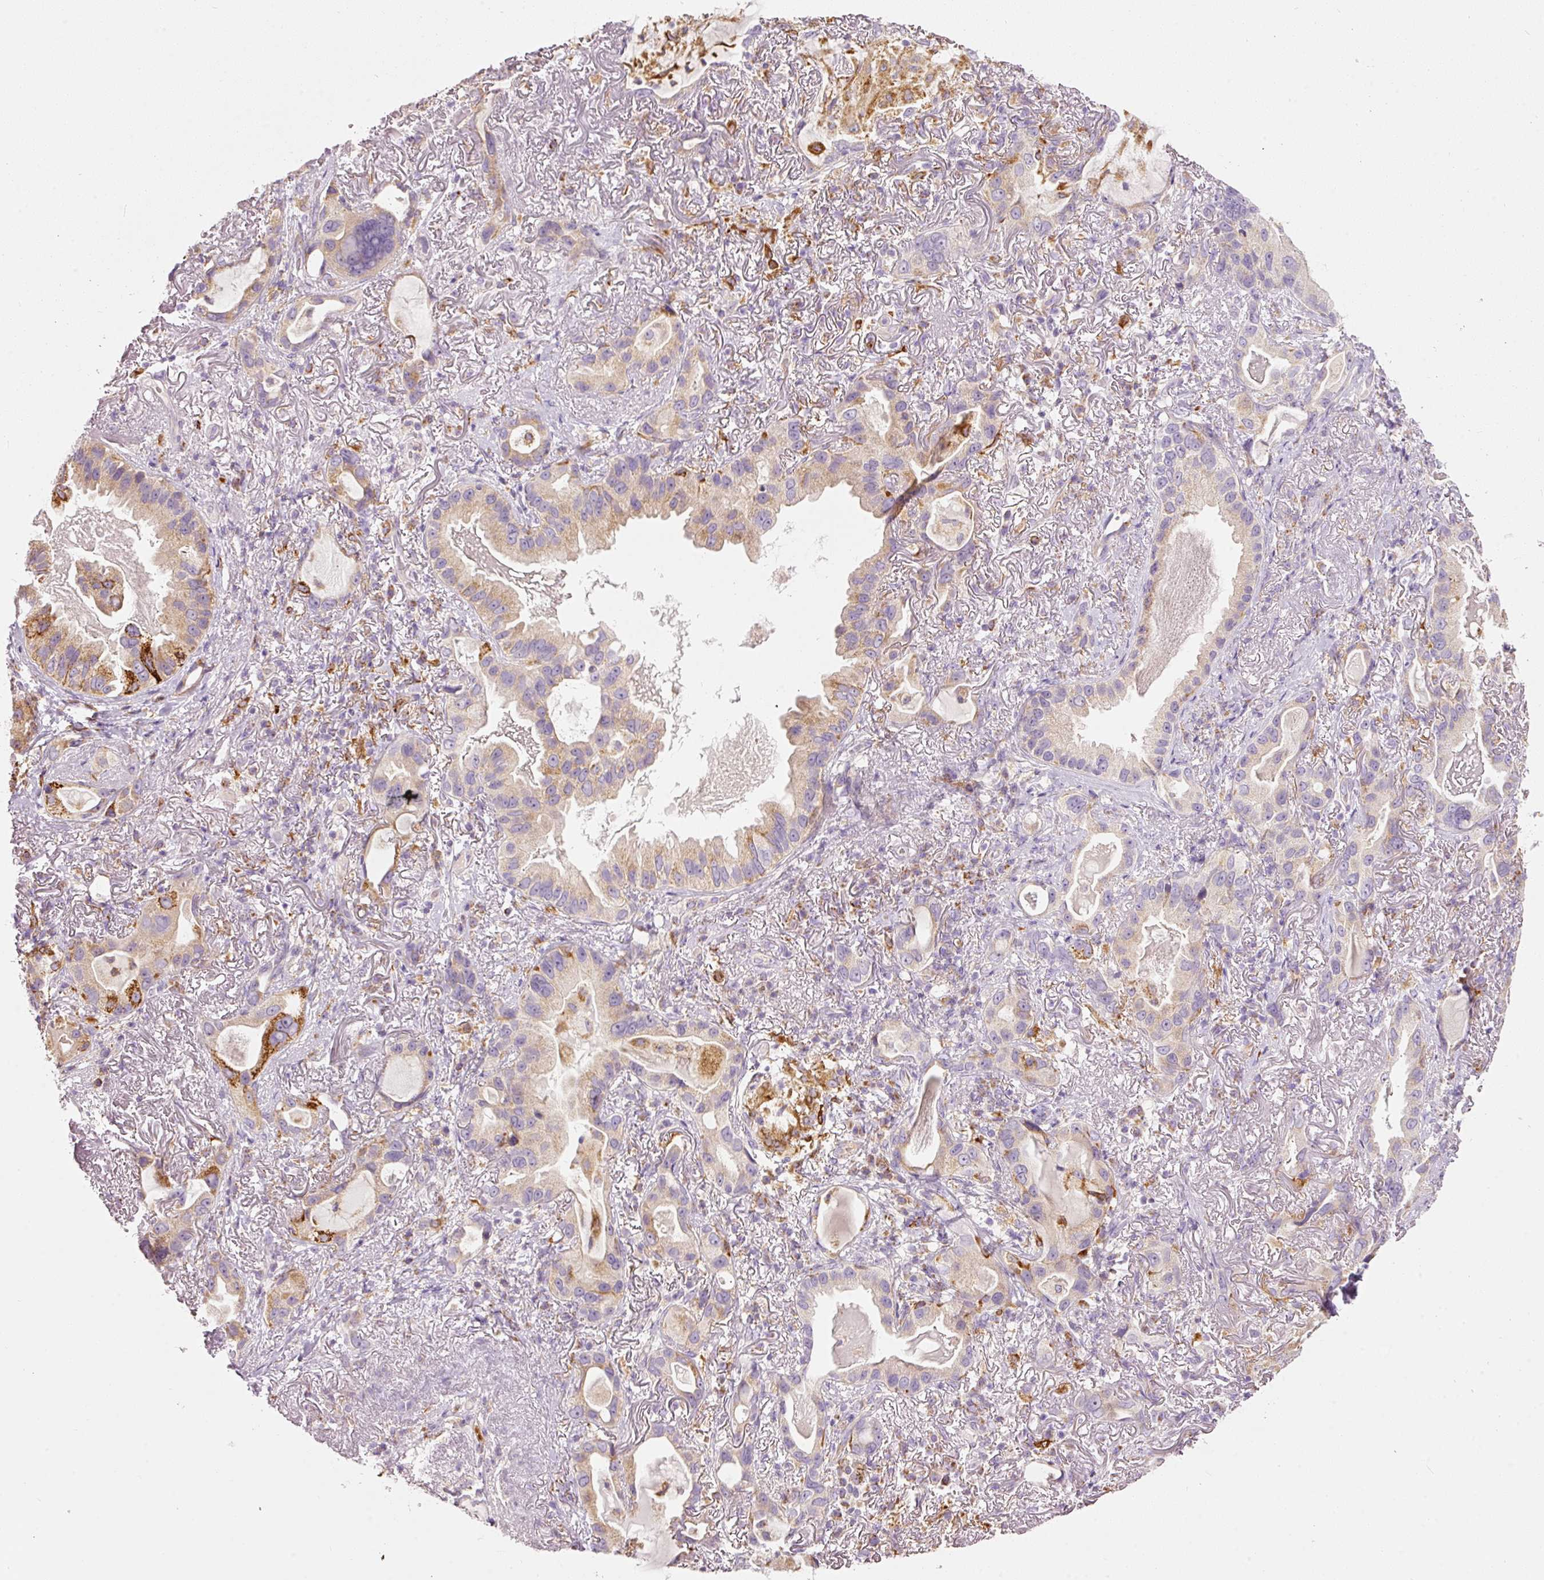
{"staining": {"intensity": "moderate", "quantity": "25%-75%", "location": "cytoplasmic/membranous"}, "tissue": "lung cancer", "cell_type": "Tumor cells", "image_type": "cancer", "snomed": [{"axis": "morphology", "description": "Adenocarcinoma, NOS"}, {"axis": "topography", "description": "Lung"}], "caption": "Brown immunohistochemical staining in lung cancer demonstrates moderate cytoplasmic/membranous staining in approximately 25%-75% of tumor cells. (IHC, brightfield microscopy, high magnification).", "gene": "MTHFD2", "patient": {"sex": "female", "age": 69}}